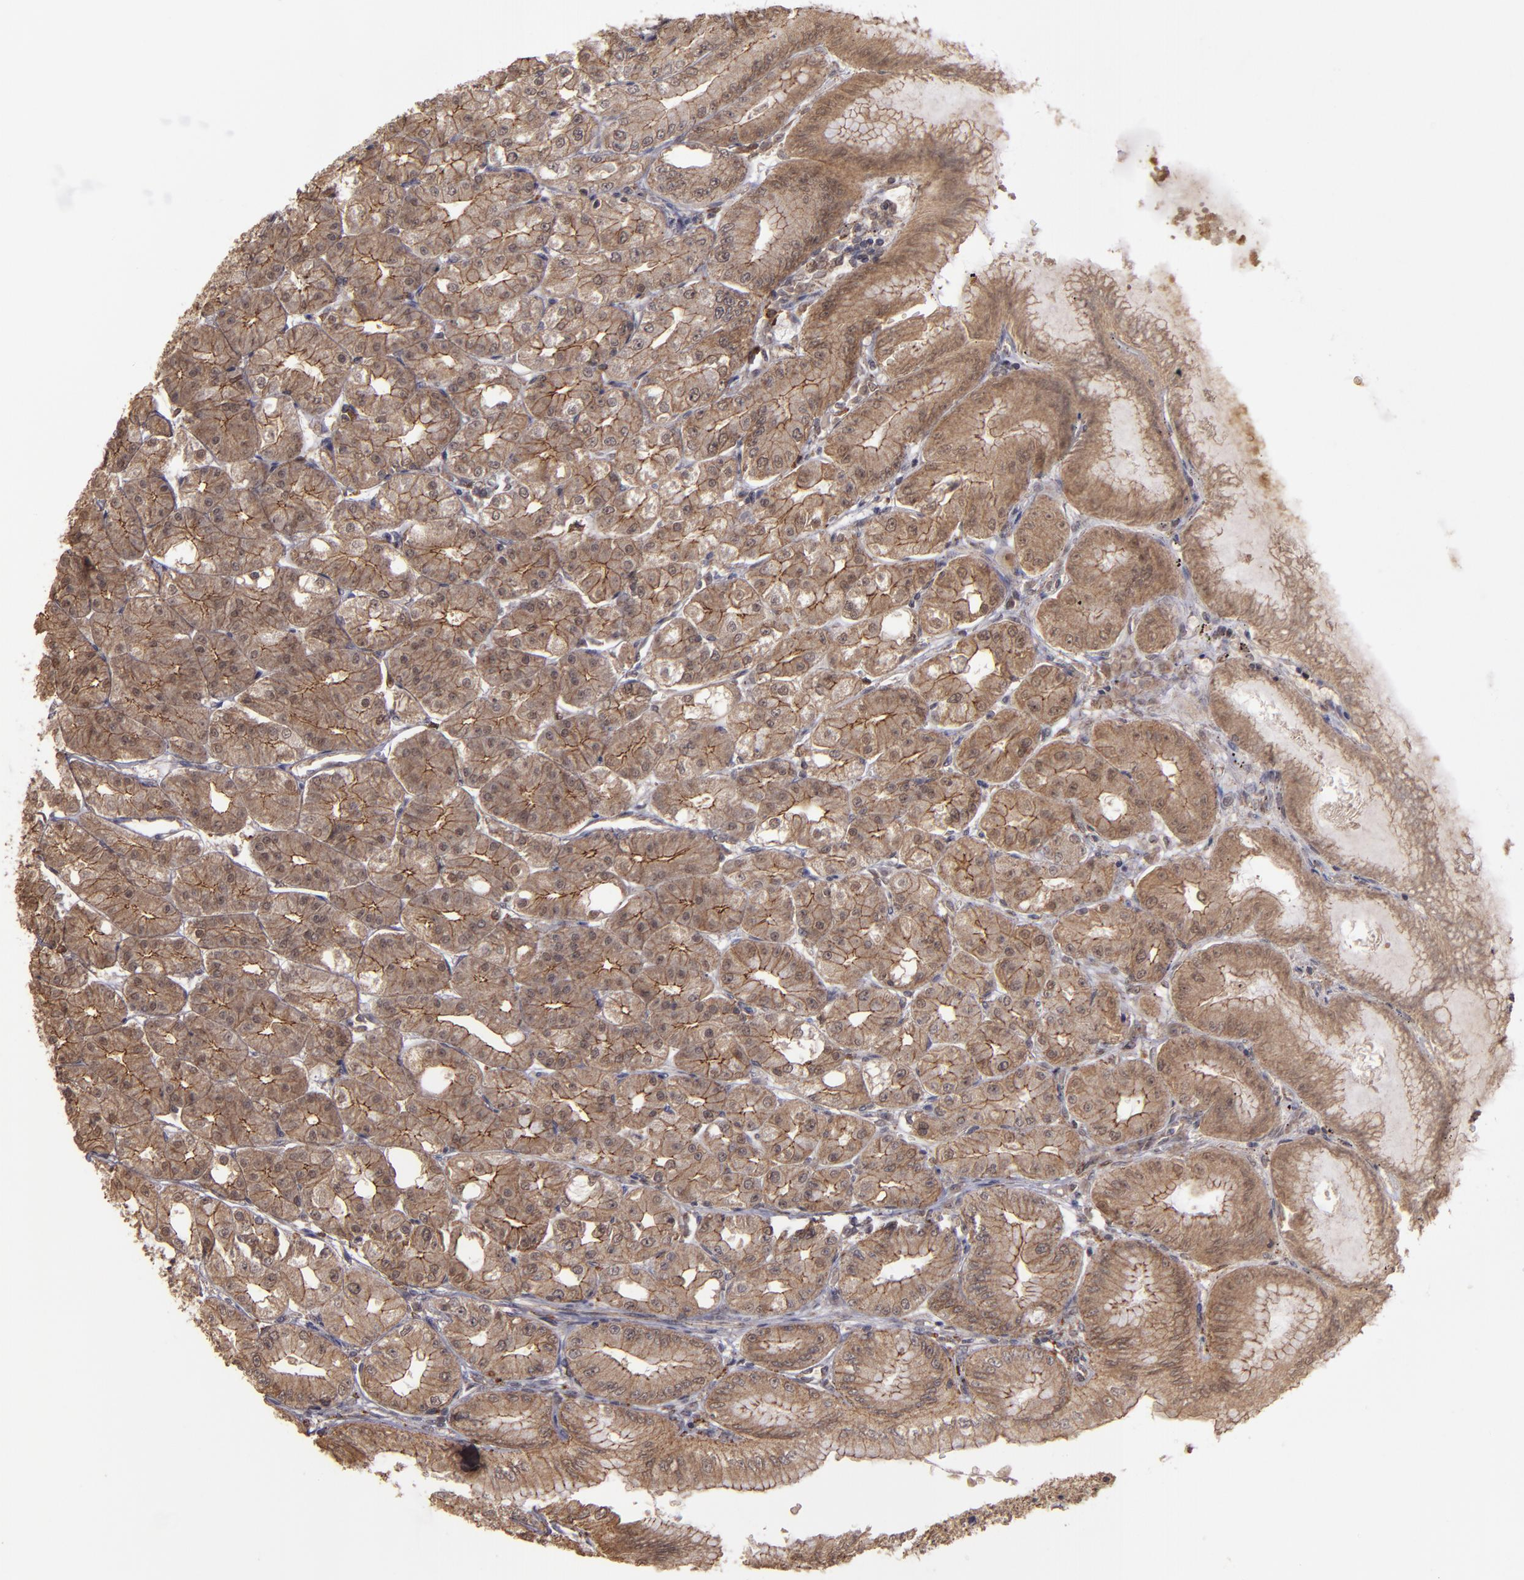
{"staining": {"intensity": "moderate", "quantity": ">75%", "location": "cytoplasmic/membranous"}, "tissue": "stomach", "cell_type": "Glandular cells", "image_type": "normal", "snomed": [{"axis": "morphology", "description": "Normal tissue, NOS"}, {"axis": "topography", "description": "Stomach, lower"}], "caption": "Immunohistochemistry (IHC) histopathology image of benign stomach stained for a protein (brown), which exhibits medium levels of moderate cytoplasmic/membranous positivity in approximately >75% of glandular cells.", "gene": "SIPA1L1", "patient": {"sex": "male", "age": 71}}